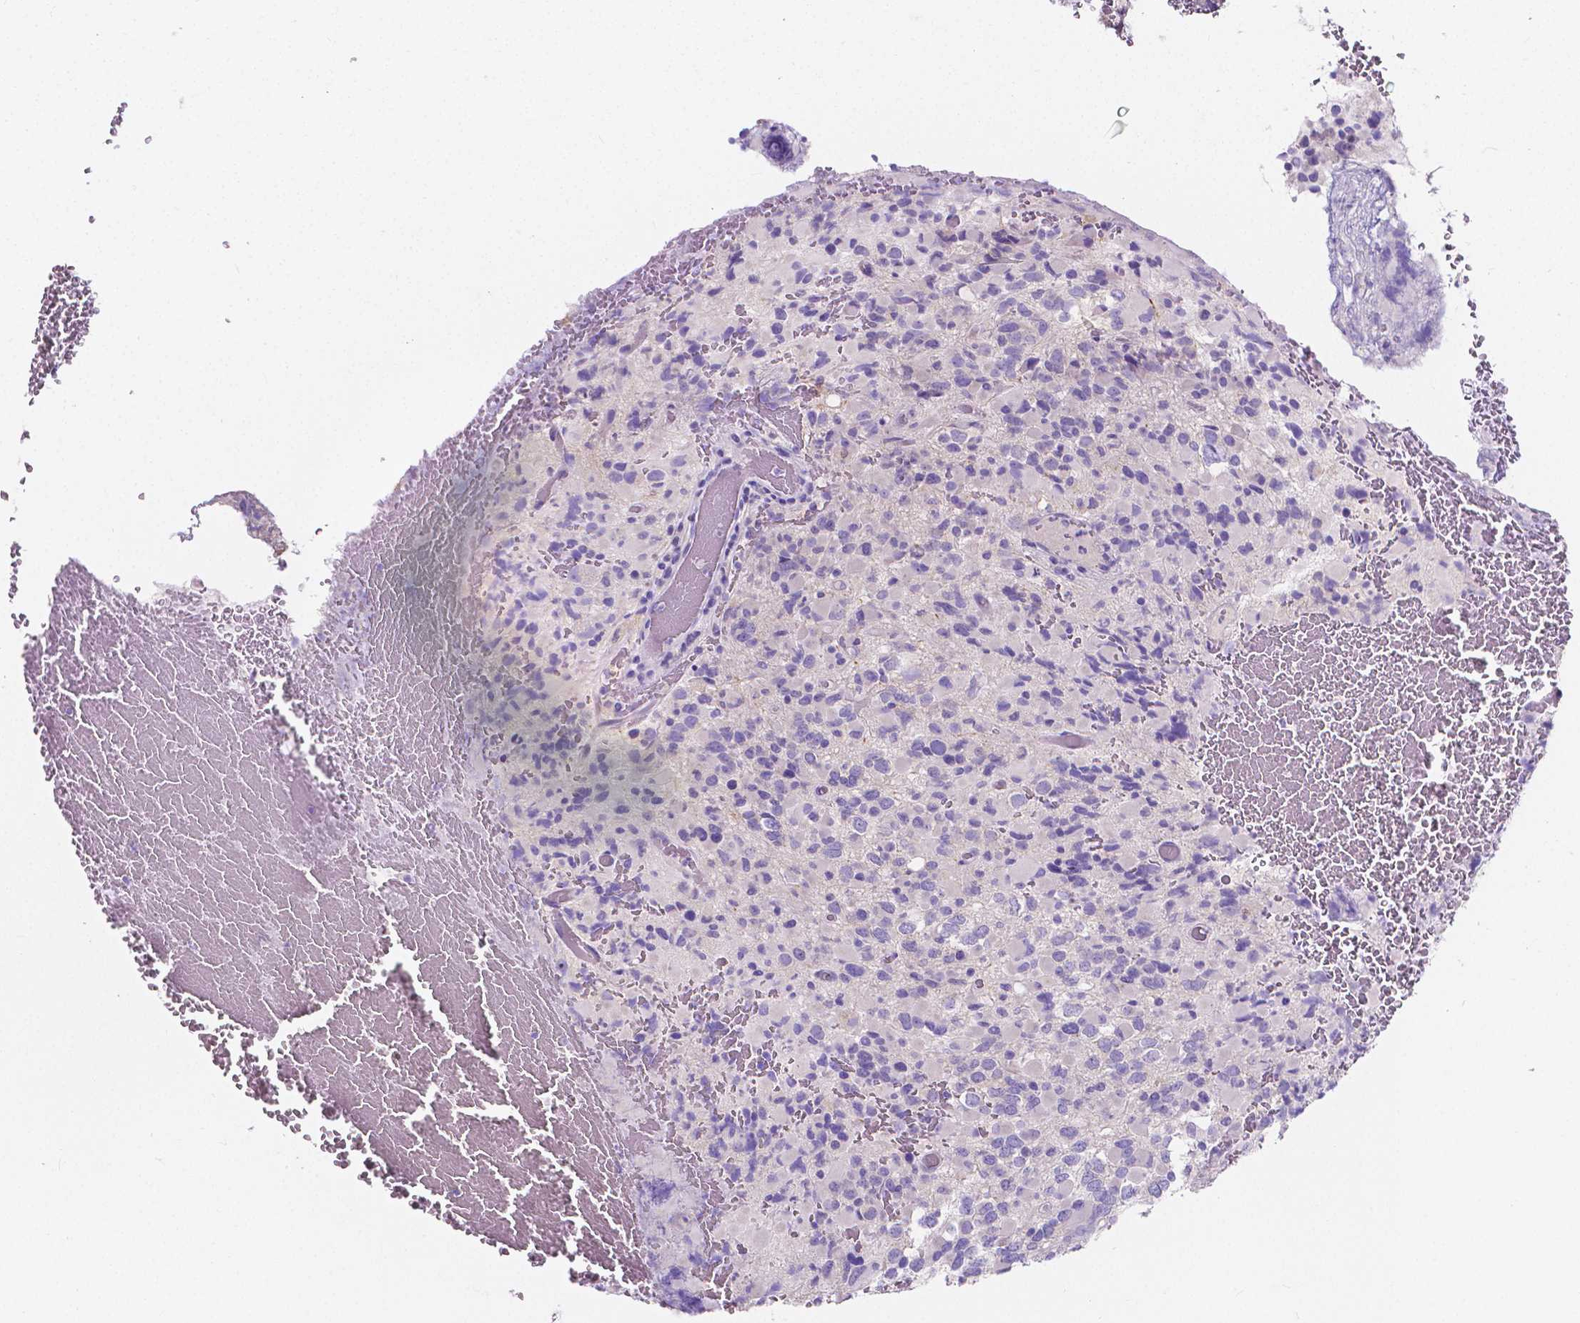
{"staining": {"intensity": "negative", "quantity": "none", "location": "none"}, "tissue": "glioma", "cell_type": "Tumor cells", "image_type": "cancer", "snomed": [{"axis": "morphology", "description": "Glioma, malignant, High grade"}, {"axis": "topography", "description": "Brain"}], "caption": "Immunohistochemical staining of glioma reveals no significant expression in tumor cells.", "gene": "CLSTN2", "patient": {"sex": "female", "age": 40}}